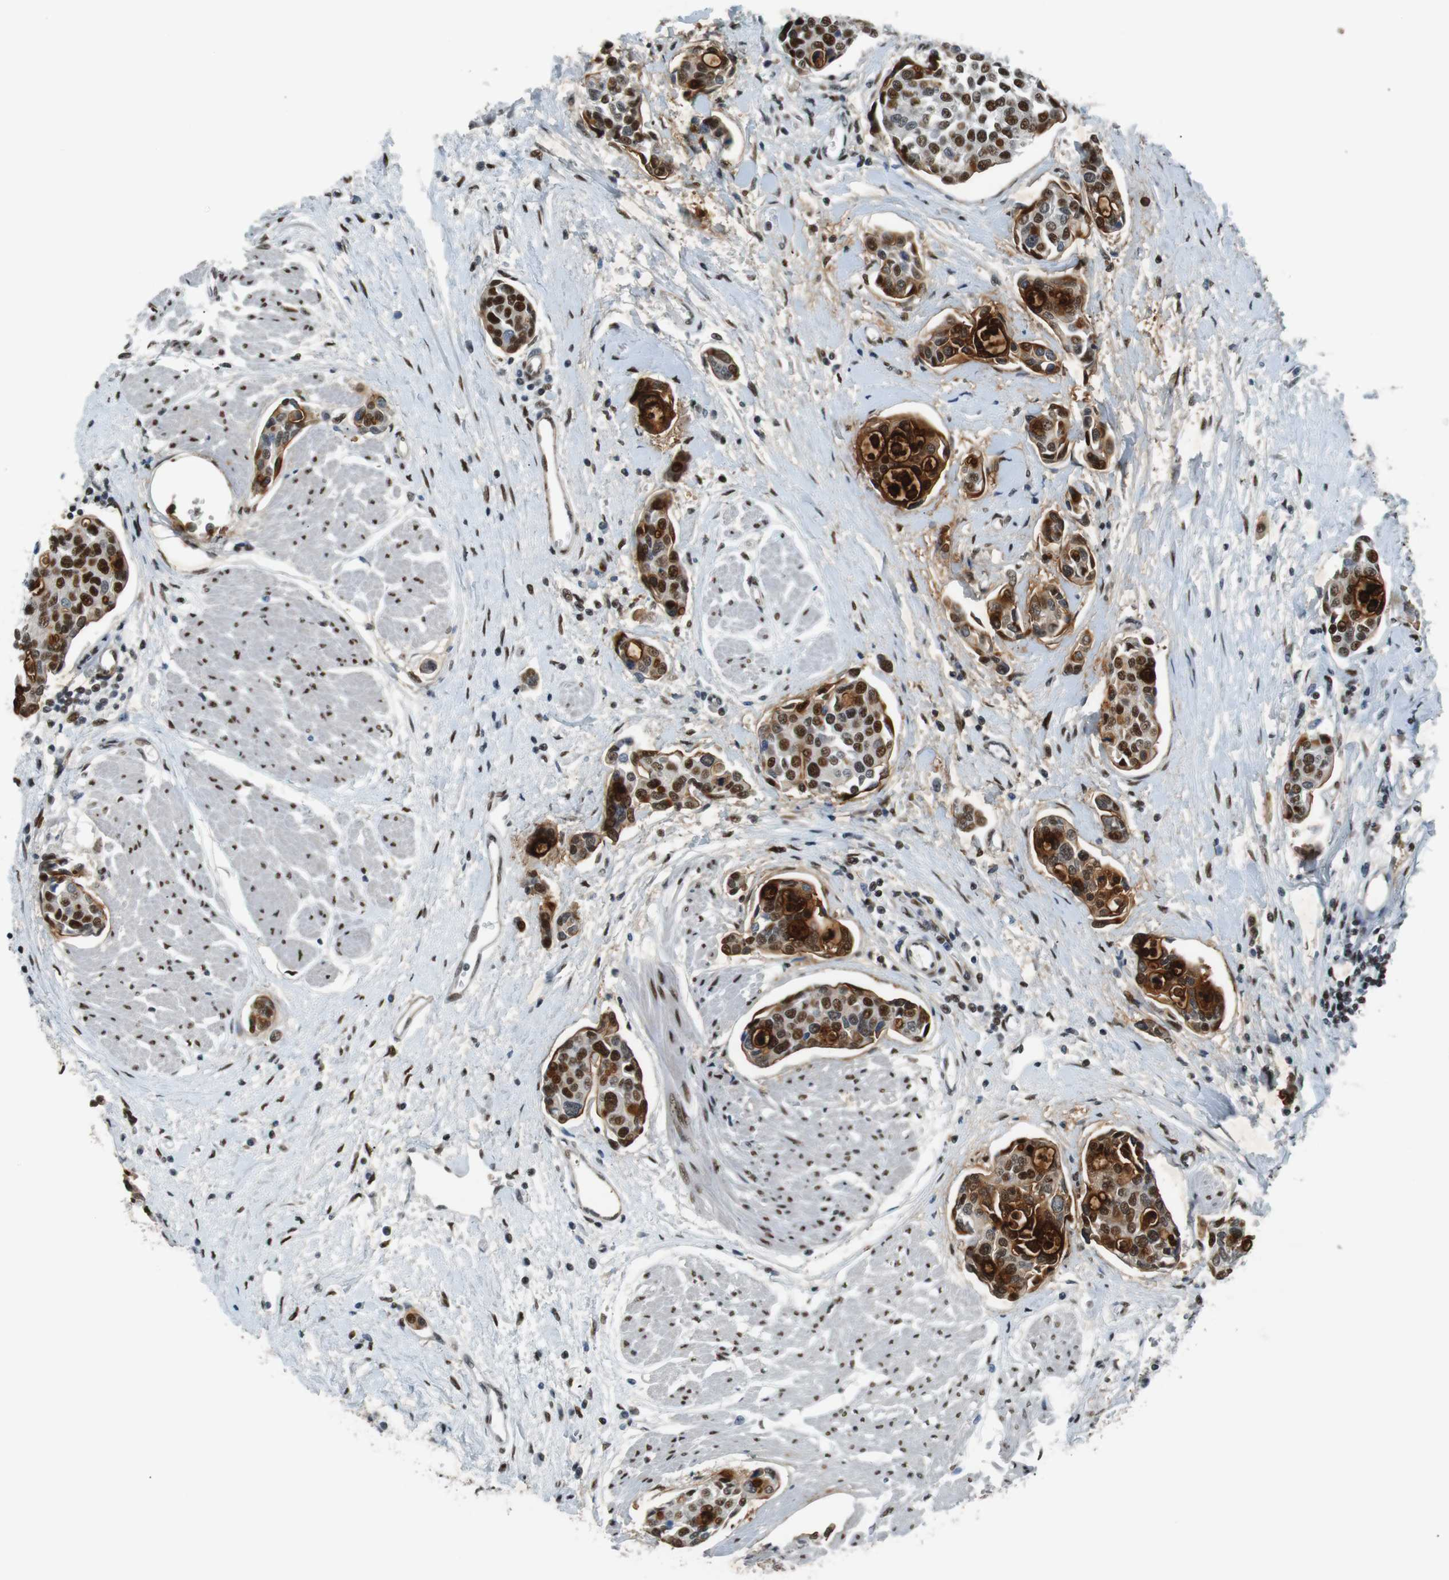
{"staining": {"intensity": "strong", "quantity": ">75%", "location": "cytoplasmic/membranous,nuclear"}, "tissue": "urothelial cancer", "cell_type": "Tumor cells", "image_type": "cancer", "snomed": [{"axis": "morphology", "description": "Urothelial carcinoma, High grade"}, {"axis": "topography", "description": "Urinary bladder"}], "caption": "IHC of human urothelial cancer displays high levels of strong cytoplasmic/membranous and nuclear staining in about >75% of tumor cells. Using DAB (brown) and hematoxylin (blue) stains, captured at high magnification using brightfield microscopy.", "gene": "HEXIM1", "patient": {"sex": "male", "age": 78}}